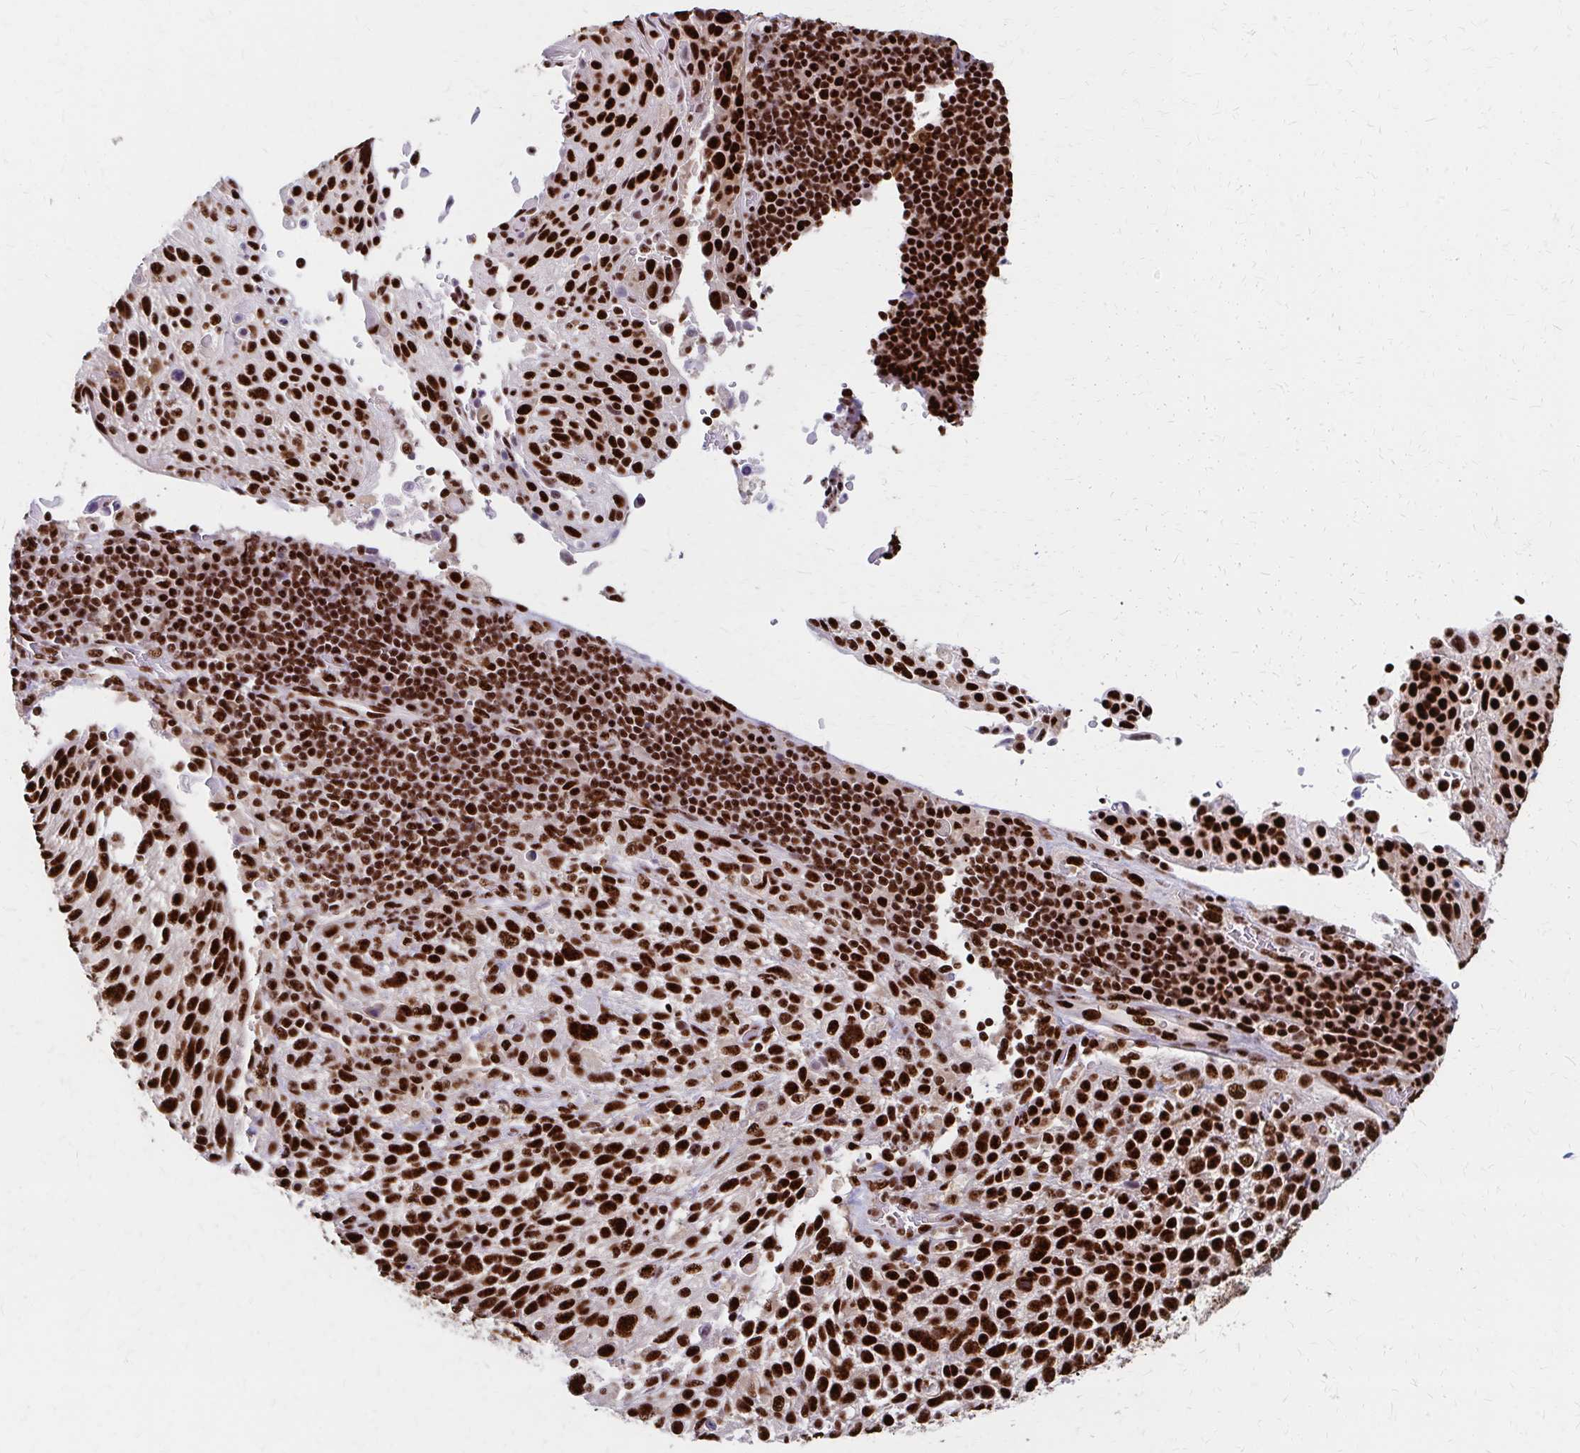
{"staining": {"intensity": "strong", "quantity": ">75%", "location": "nuclear"}, "tissue": "cervical cancer", "cell_type": "Tumor cells", "image_type": "cancer", "snomed": [{"axis": "morphology", "description": "Squamous cell carcinoma, NOS"}, {"axis": "topography", "description": "Cervix"}], "caption": "Cervical cancer stained for a protein reveals strong nuclear positivity in tumor cells.", "gene": "CNKSR3", "patient": {"sex": "female", "age": 61}}